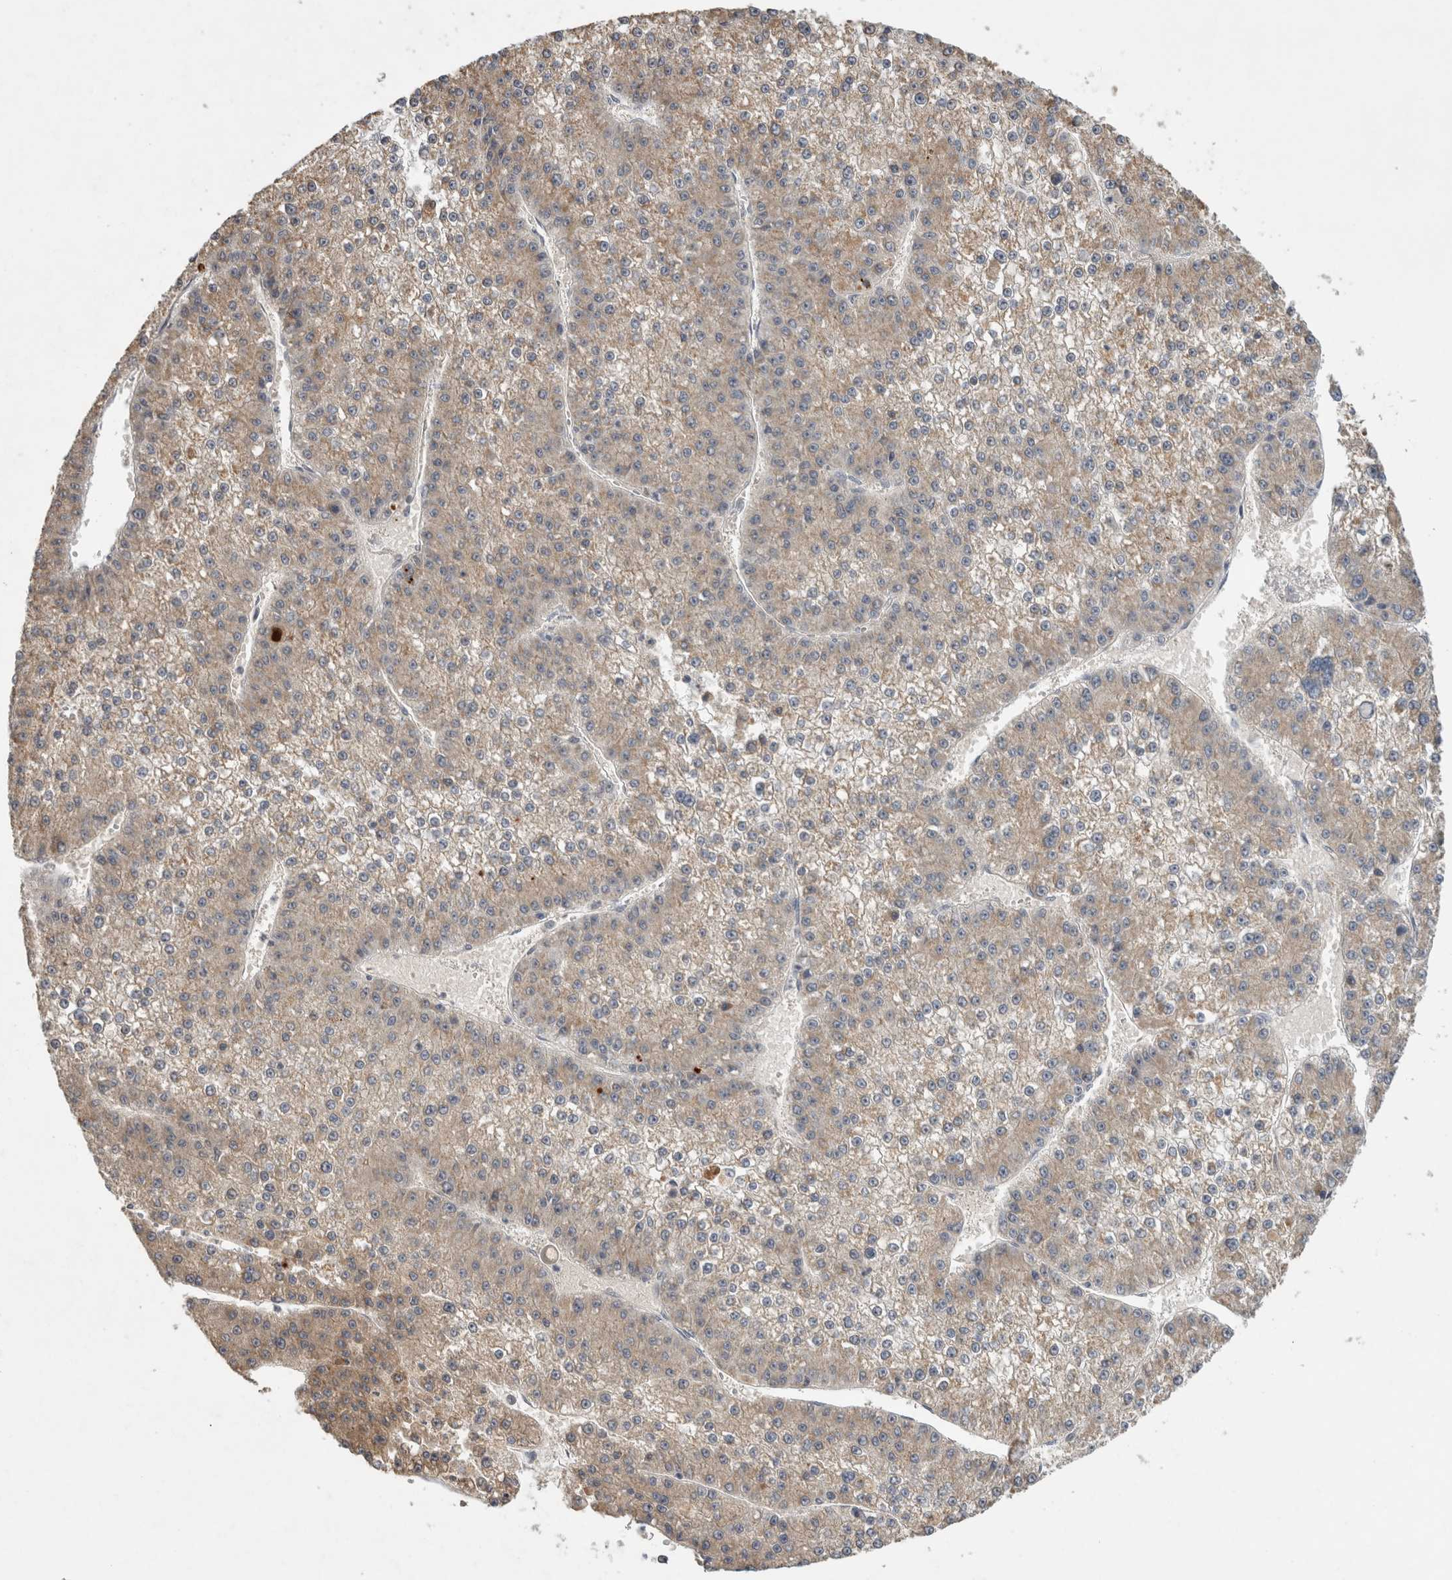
{"staining": {"intensity": "weak", "quantity": "<25%", "location": "cytoplasmic/membranous"}, "tissue": "liver cancer", "cell_type": "Tumor cells", "image_type": "cancer", "snomed": [{"axis": "morphology", "description": "Carcinoma, Hepatocellular, NOS"}, {"axis": "topography", "description": "Liver"}], "caption": "Immunohistochemical staining of human liver cancer (hepatocellular carcinoma) shows no significant positivity in tumor cells.", "gene": "RHPN1", "patient": {"sex": "female", "age": 73}}